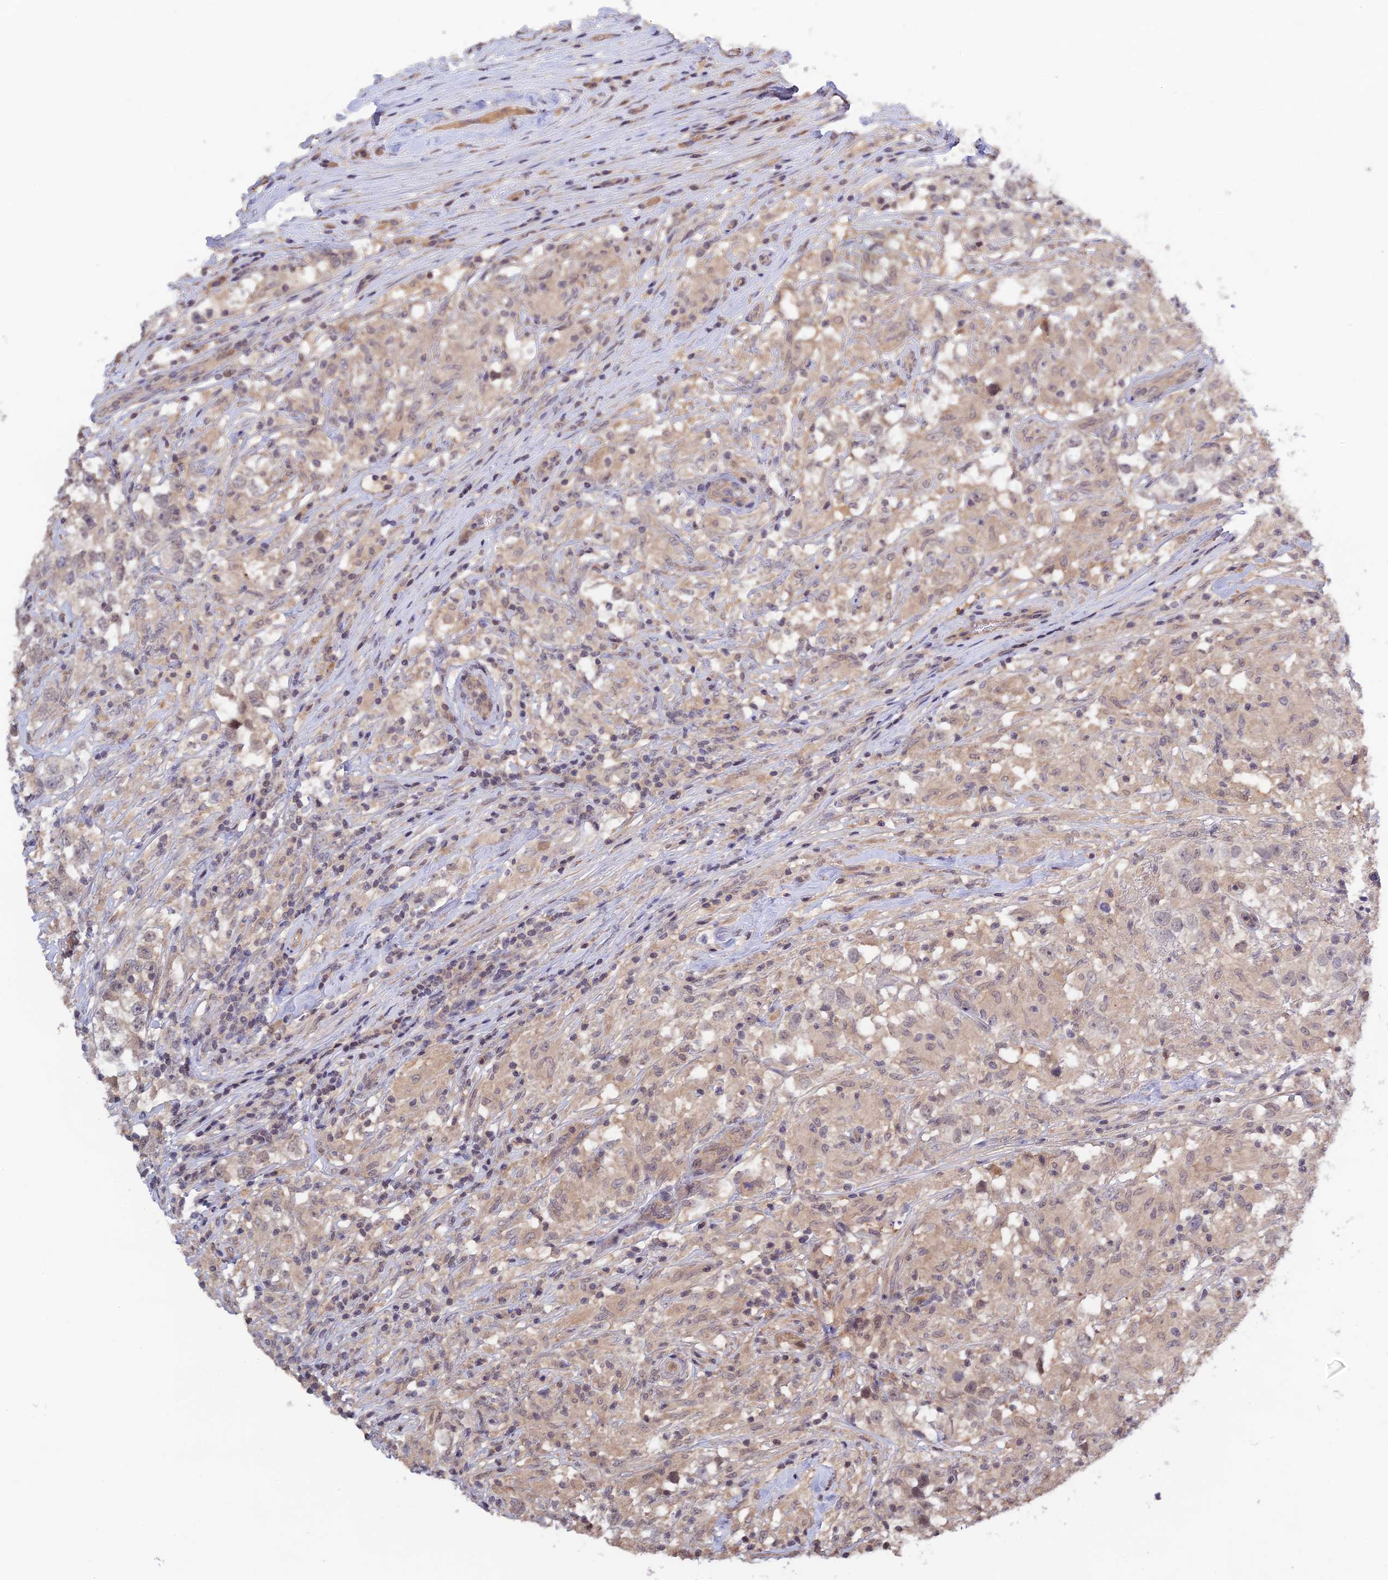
{"staining": {"intensity": "negative", "quantity": "none", "location": "none"}, "tissue": "testis cancer", "cell_type": "Tumor cells", "image_type": "cancer", "snomed": [{"axis": "morphology", "description": "Seminoma, NOS"}, {"axis": "topography", "description": "Testis"}], "caption": "The immunohistochemistry (IHC) photomicrograph has no significant expression in tumor cells of testis cancer (seminoma) tissue.", "gene": "CWH43", "patient": {"sex": "male", "age": 46}}